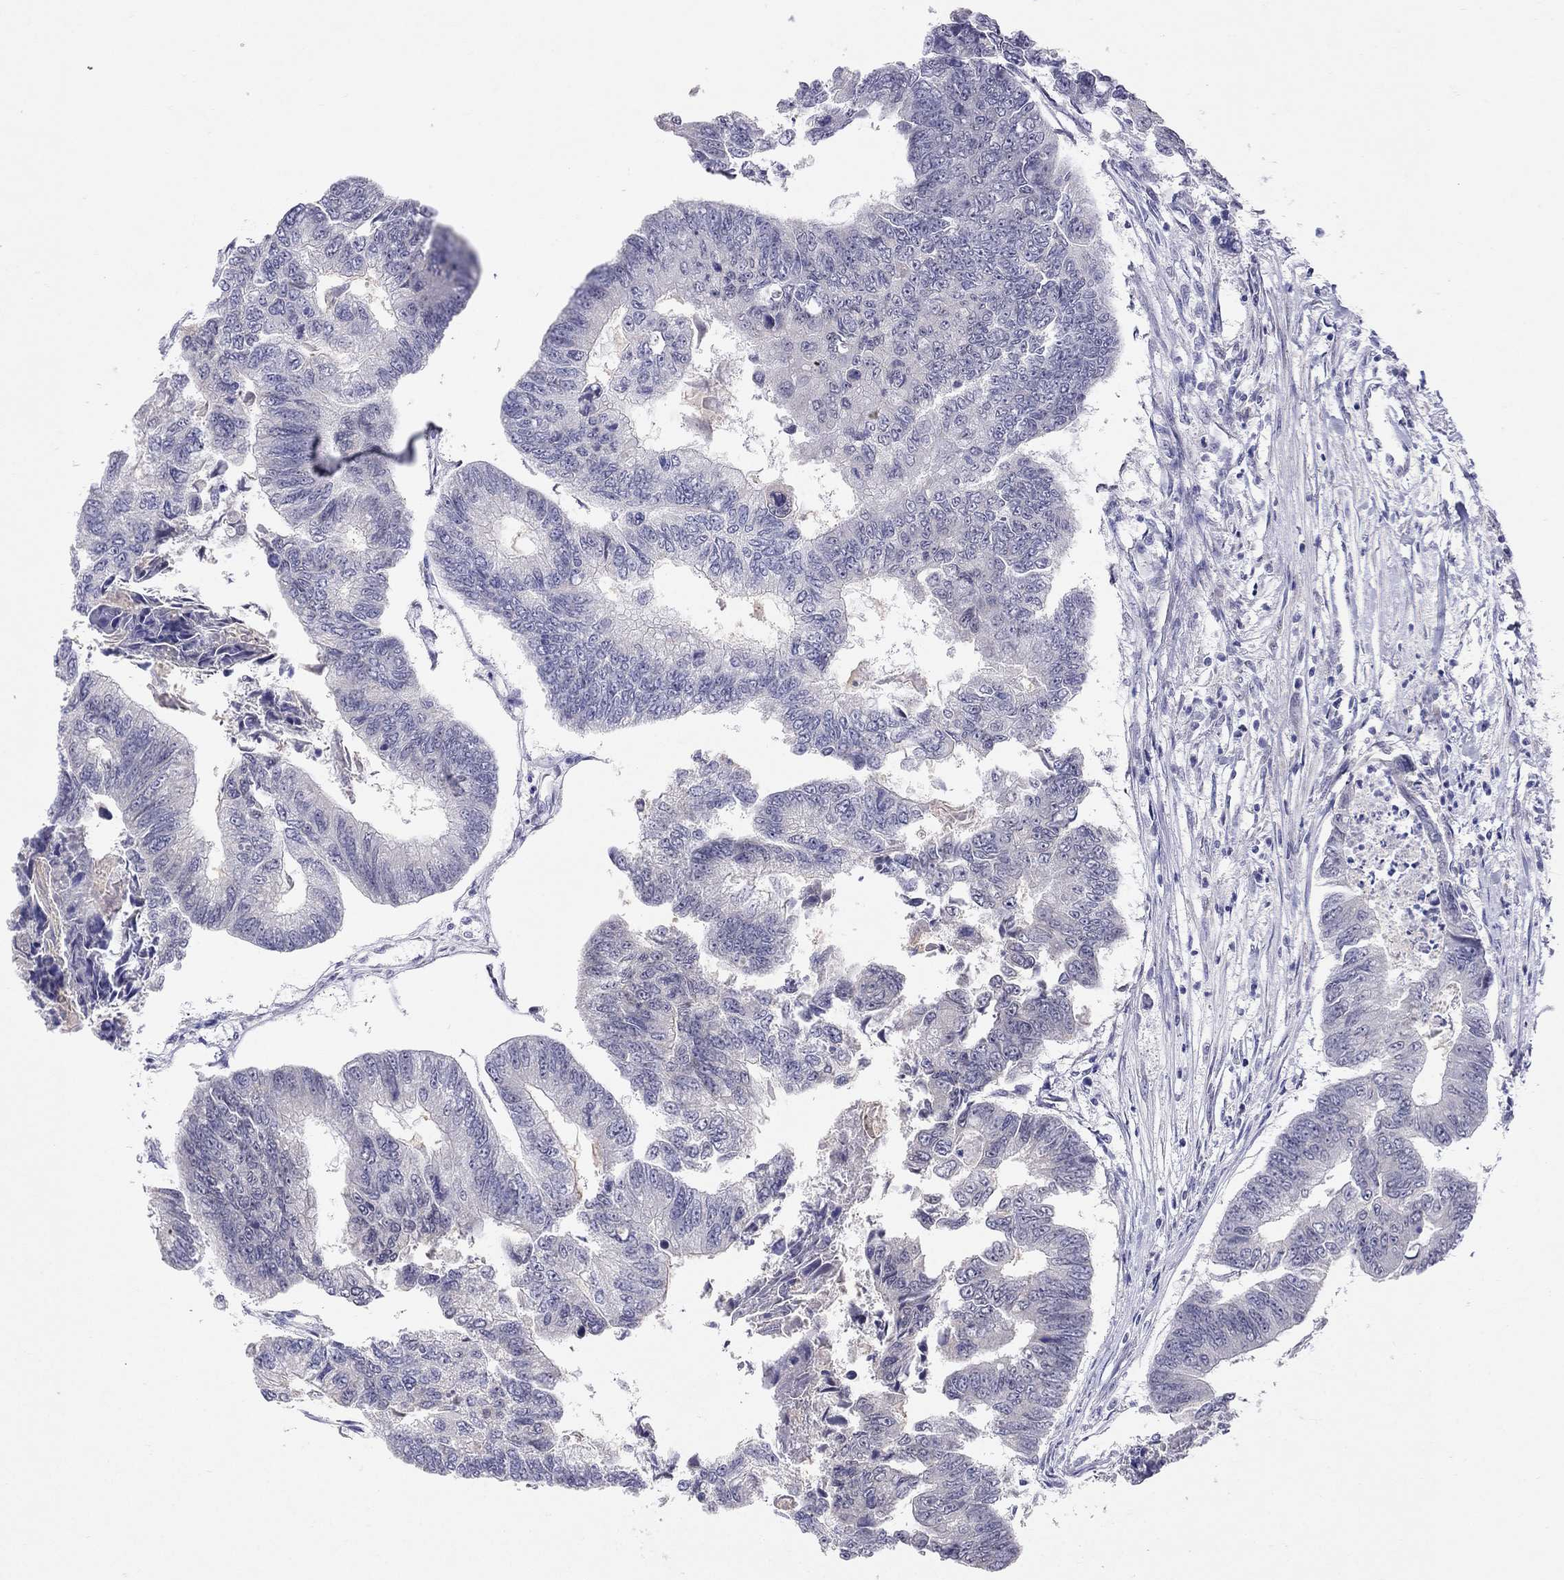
{"staining": {"intensity": "negative", "quantity": "none", "location": "none"}, "tissue": "colorectal cancer", "cell_type": "Tumor cells", "image_type": "cancer", "snomed": [{"axis": "morphology", "description": "Adenocarcinoma, NOS"}, {"axis": "topography", "description": "Colon"}], "caption": "Colorectal cancer (adenocarcinoma) was stained to show a protein in brown. There is no significant staining in tumor cells.", "gene": "MYO3B", "patient": {"sex": "female", "age": 65}}